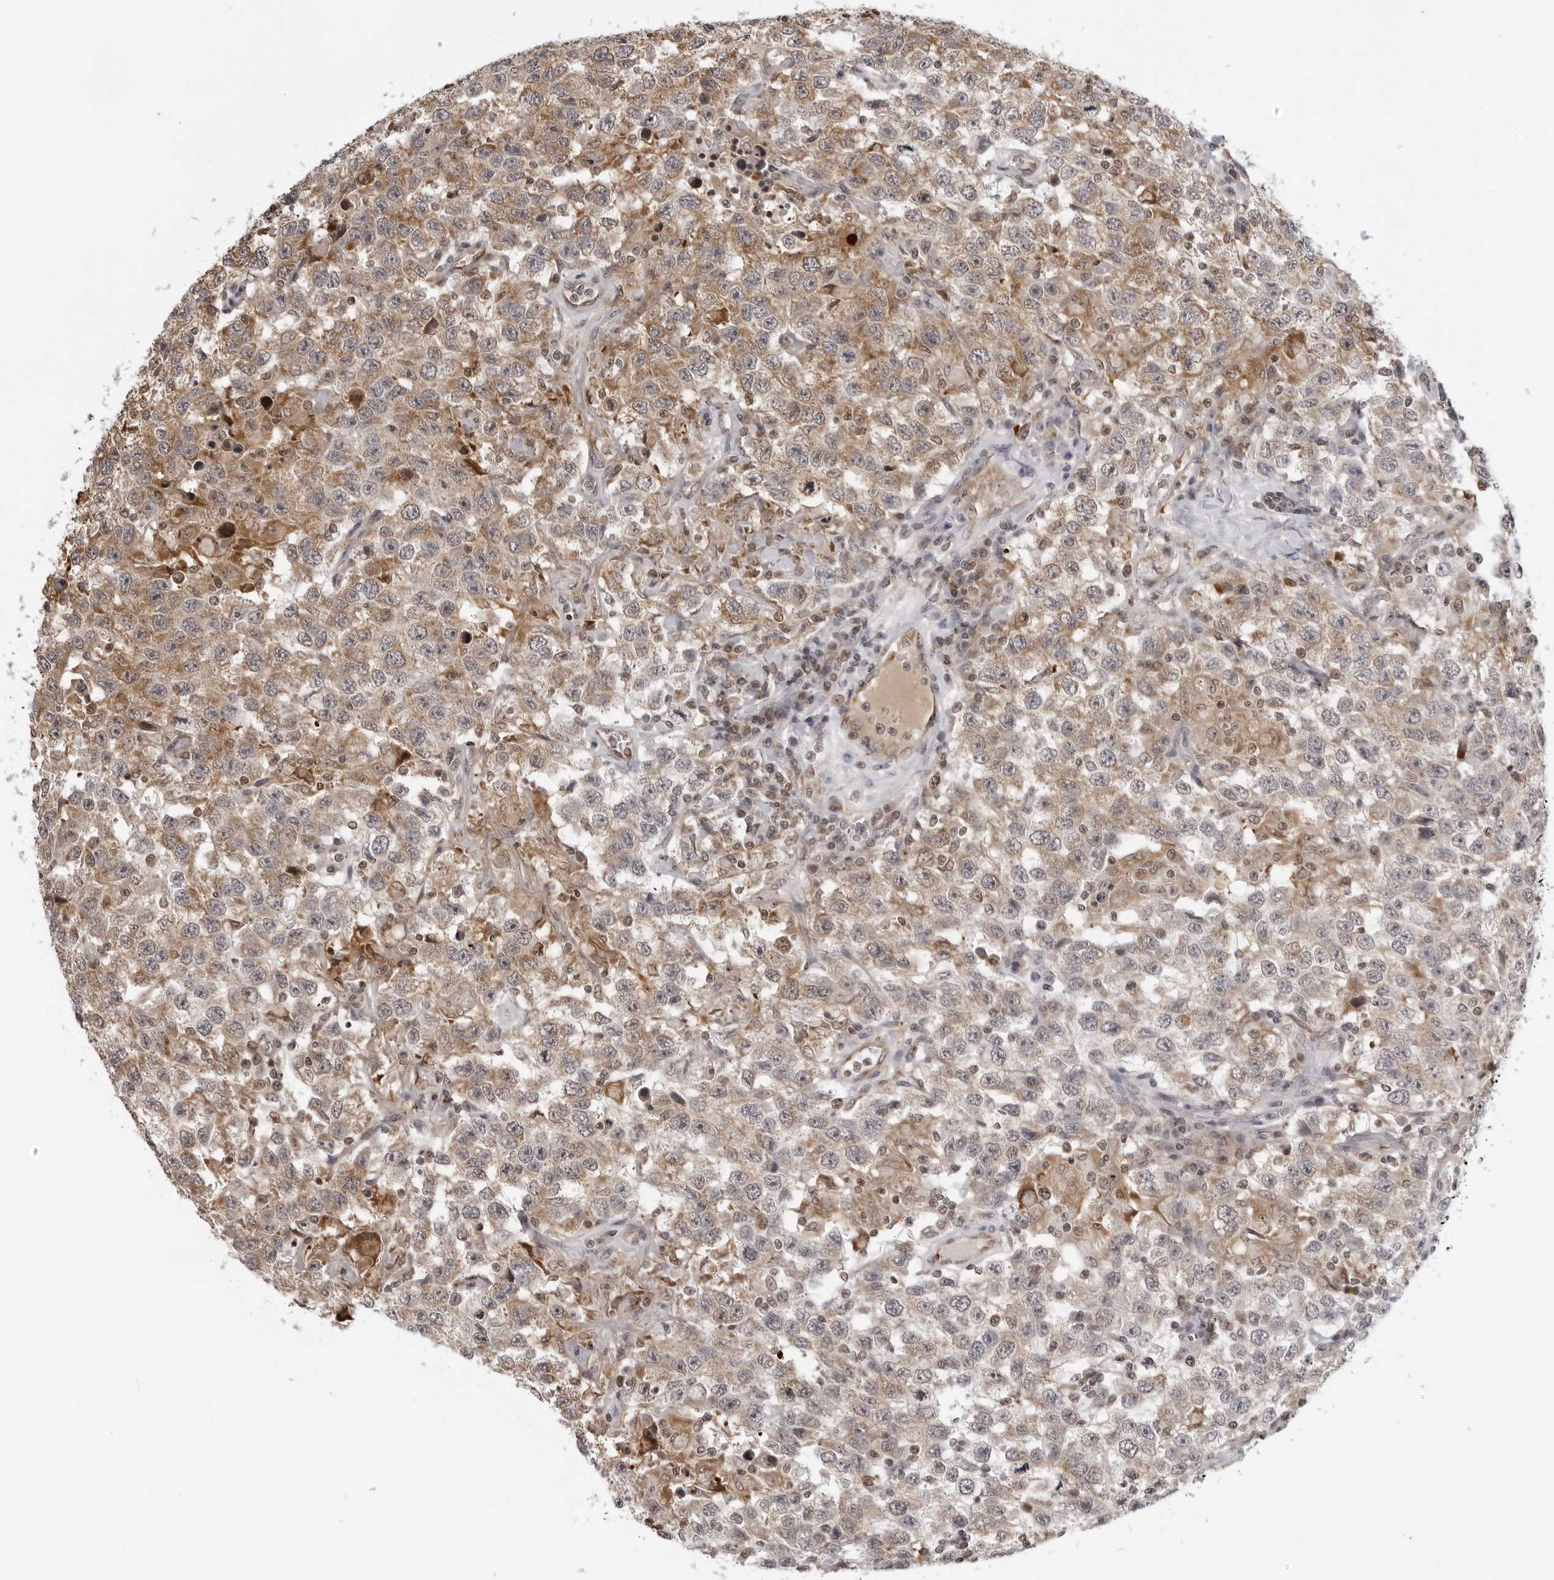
{"staining": {"intensity": "moderate", "quantity": "25%-75%", "location": "cytoplasmic/membranous"}, "tissue": "testis cancer", "cell_type": "Tumor cells", "image_type": "cancer", "snomed": [{"axis": "morphology", "description": "Seminoma, NOS"}, {"axis": "topography", "description": "Testis"}], "caption": "Brown immunohistochemical staining in human testis seminoma displays moderate cytoplasmic/membranous expression in approximately 25%-75% of tumor cells.", "gene": "MRPS15", "patient": {"sex": "male", "age": 41}}